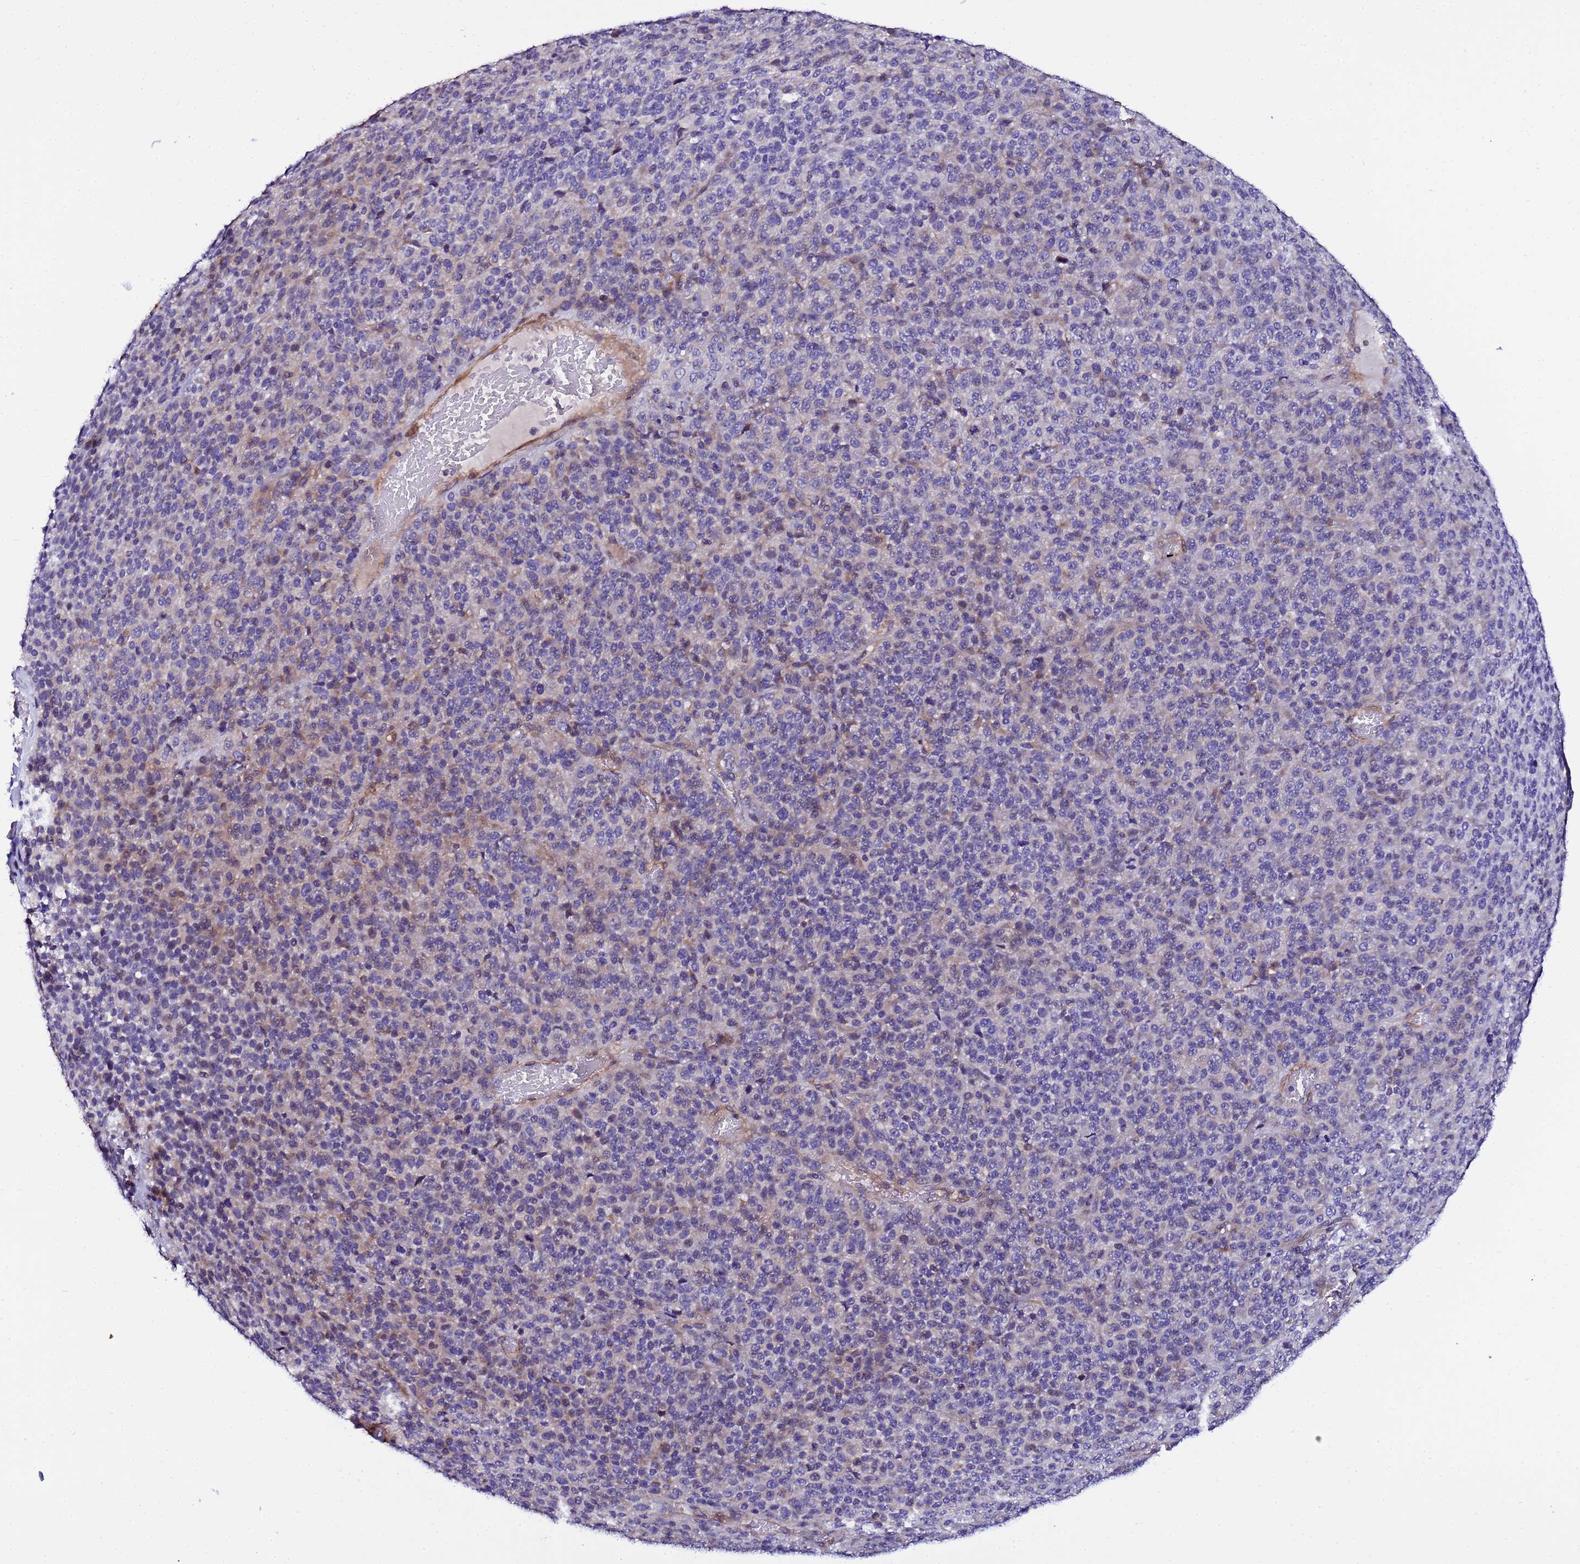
{"staining": {"intensity": "weak", "quantity": "<25%", "location": "cytoplasmic/membranous"}, "tissue": "melanoma", "cell_type": "Tumor cells", "image_type": "cancer", "snomed": [{"axis": "morphology", "description": "Malignant melanoma, Metastatic site"}, {"axis": "topography", "description": "Brain"}], "caption": "Protein analysis of melanoma displays no significant positivity in tumor cells.", "gene": "JRKL", "patient": {"sex": "female", "age": 56}}